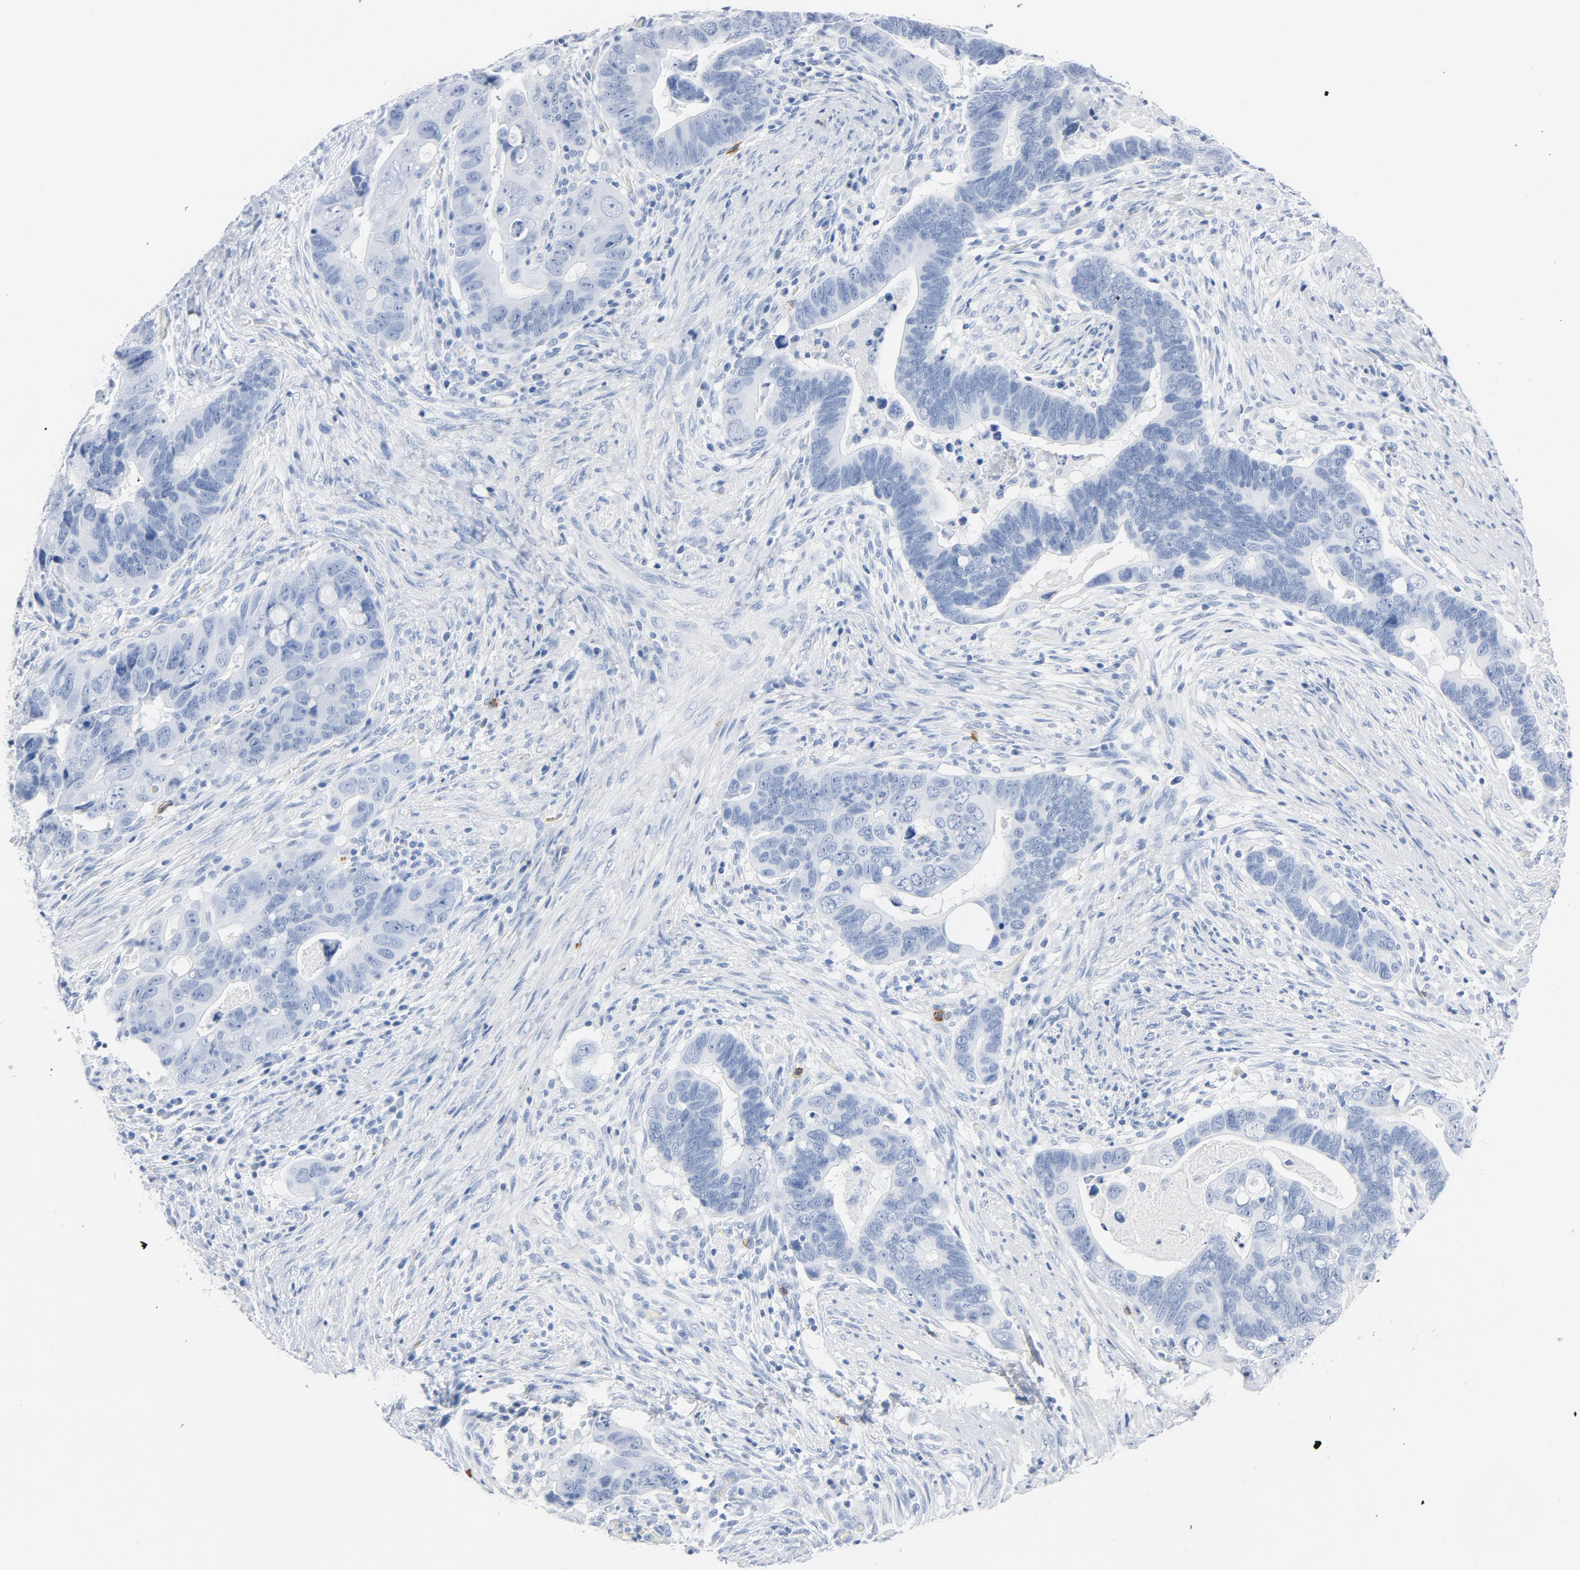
{"staining": {"intensity": "negative", "quantity": "none", "location": "none"}, "tissue": "colorectal cancer", "cell_type": "Tumor cells", "image_type": "cancer", "snomed": [{"axis": "morphology", "description": "Adenocarcinoma, NOS"}, {"axis": "topography", "description": "Rectum"}], "caption": "An image of human colorectal cancer (adenocarcinoma) is negative for staining in tumor cells.", "gene": "PTPRB", "patient": {"sex": "male", "age": 53}}